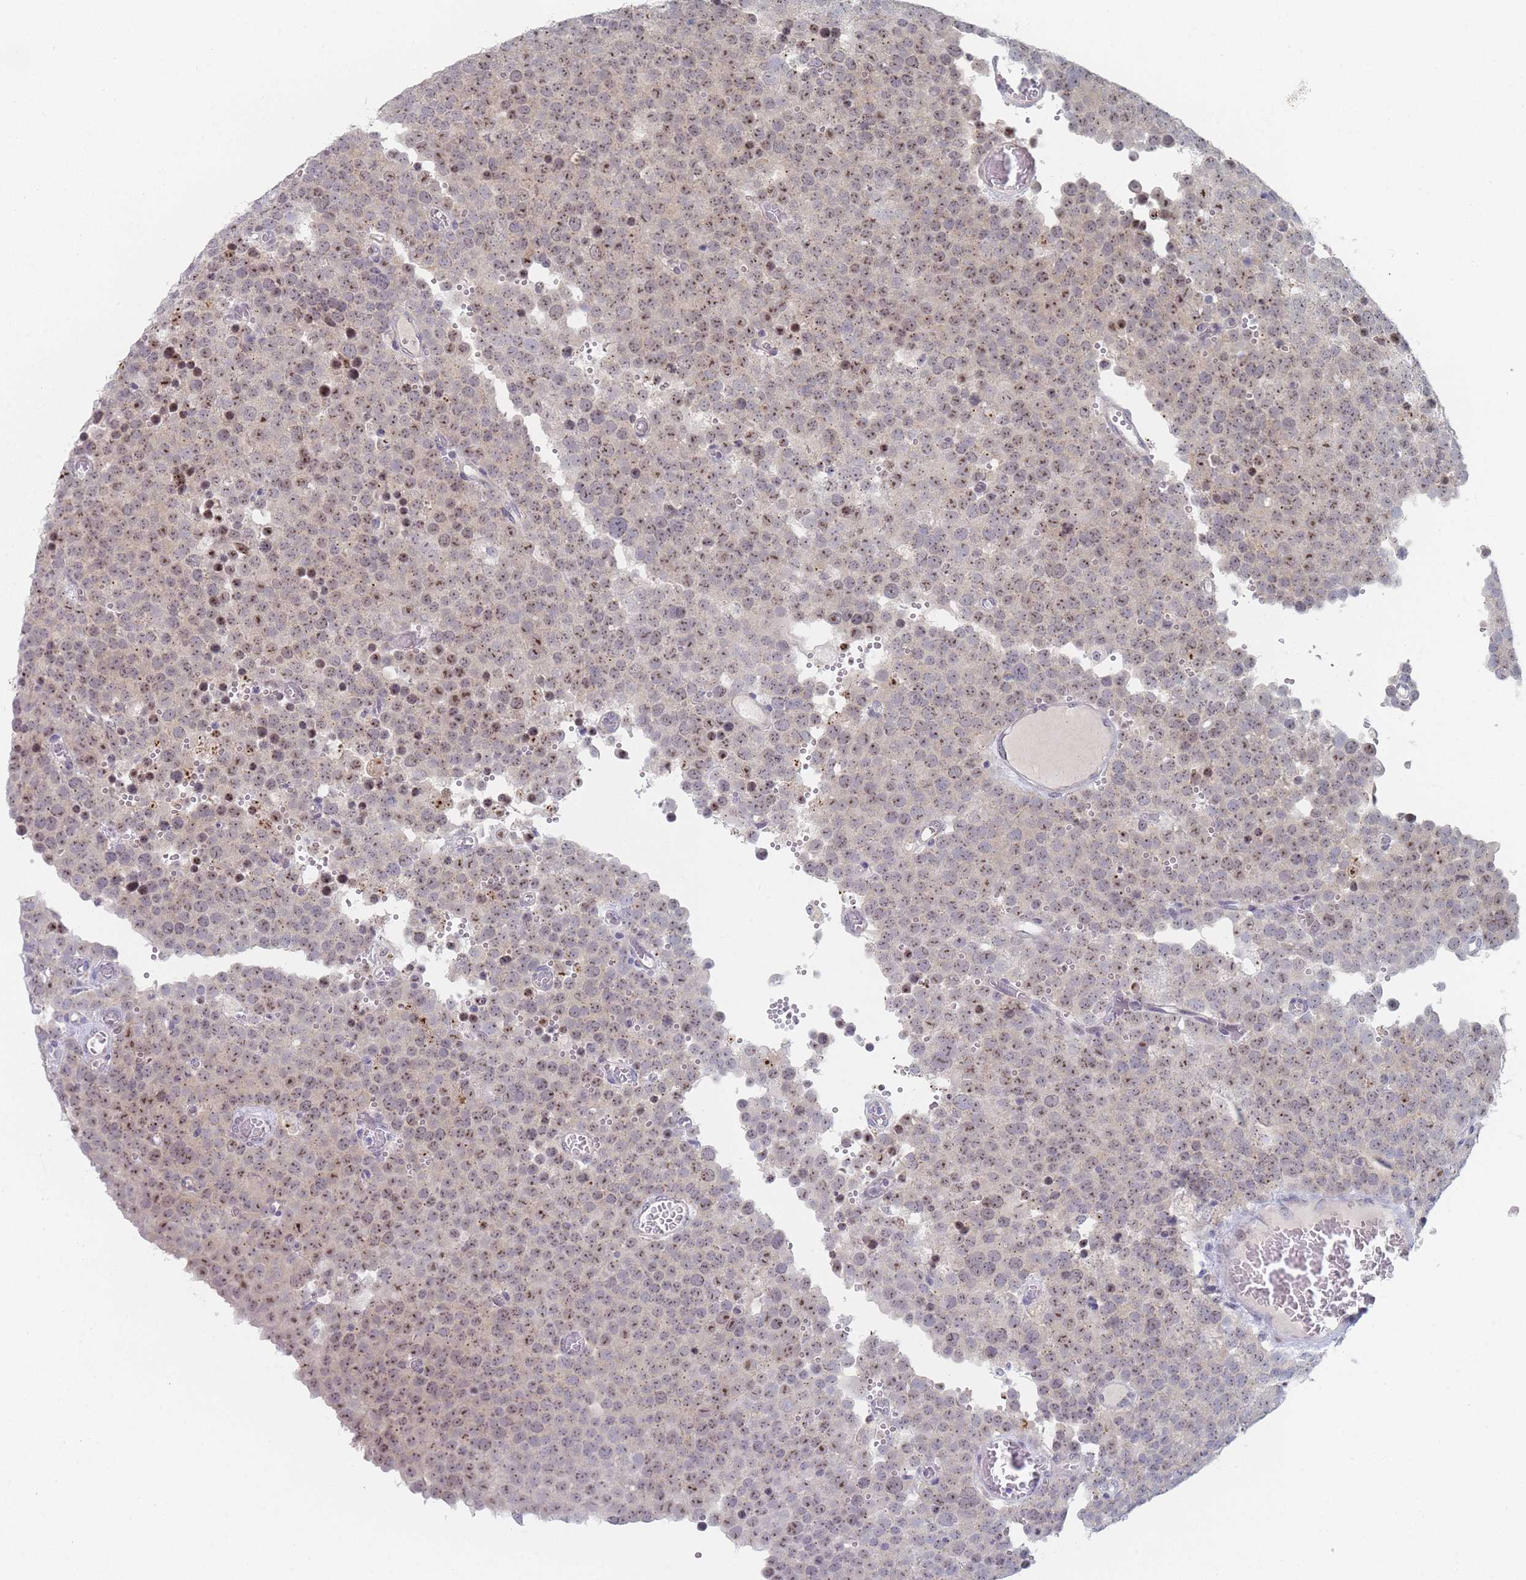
{"staining": {"intensity": "moderate", "quantity": "25%-75%", "location": "nuclear"}, "tissue": "testis cancer", "cell_type": "Tumor cells", "image_type": "cancer", "snomed": [{"axis": "morphology", "description": "Normal tissue, NOS"}, {"axis": "morphology", "description": "Seminoma, NOS"}, {"axis": "topography", "description": "Testis"}], "caption": "Immunohistochemical staining of testis cancer demonstrates medium levels of moderate nuclear expression in about 25%-75% of tumor cells.", "gene": "RNF8", "patient": {"sex": "male", "age": 71}}